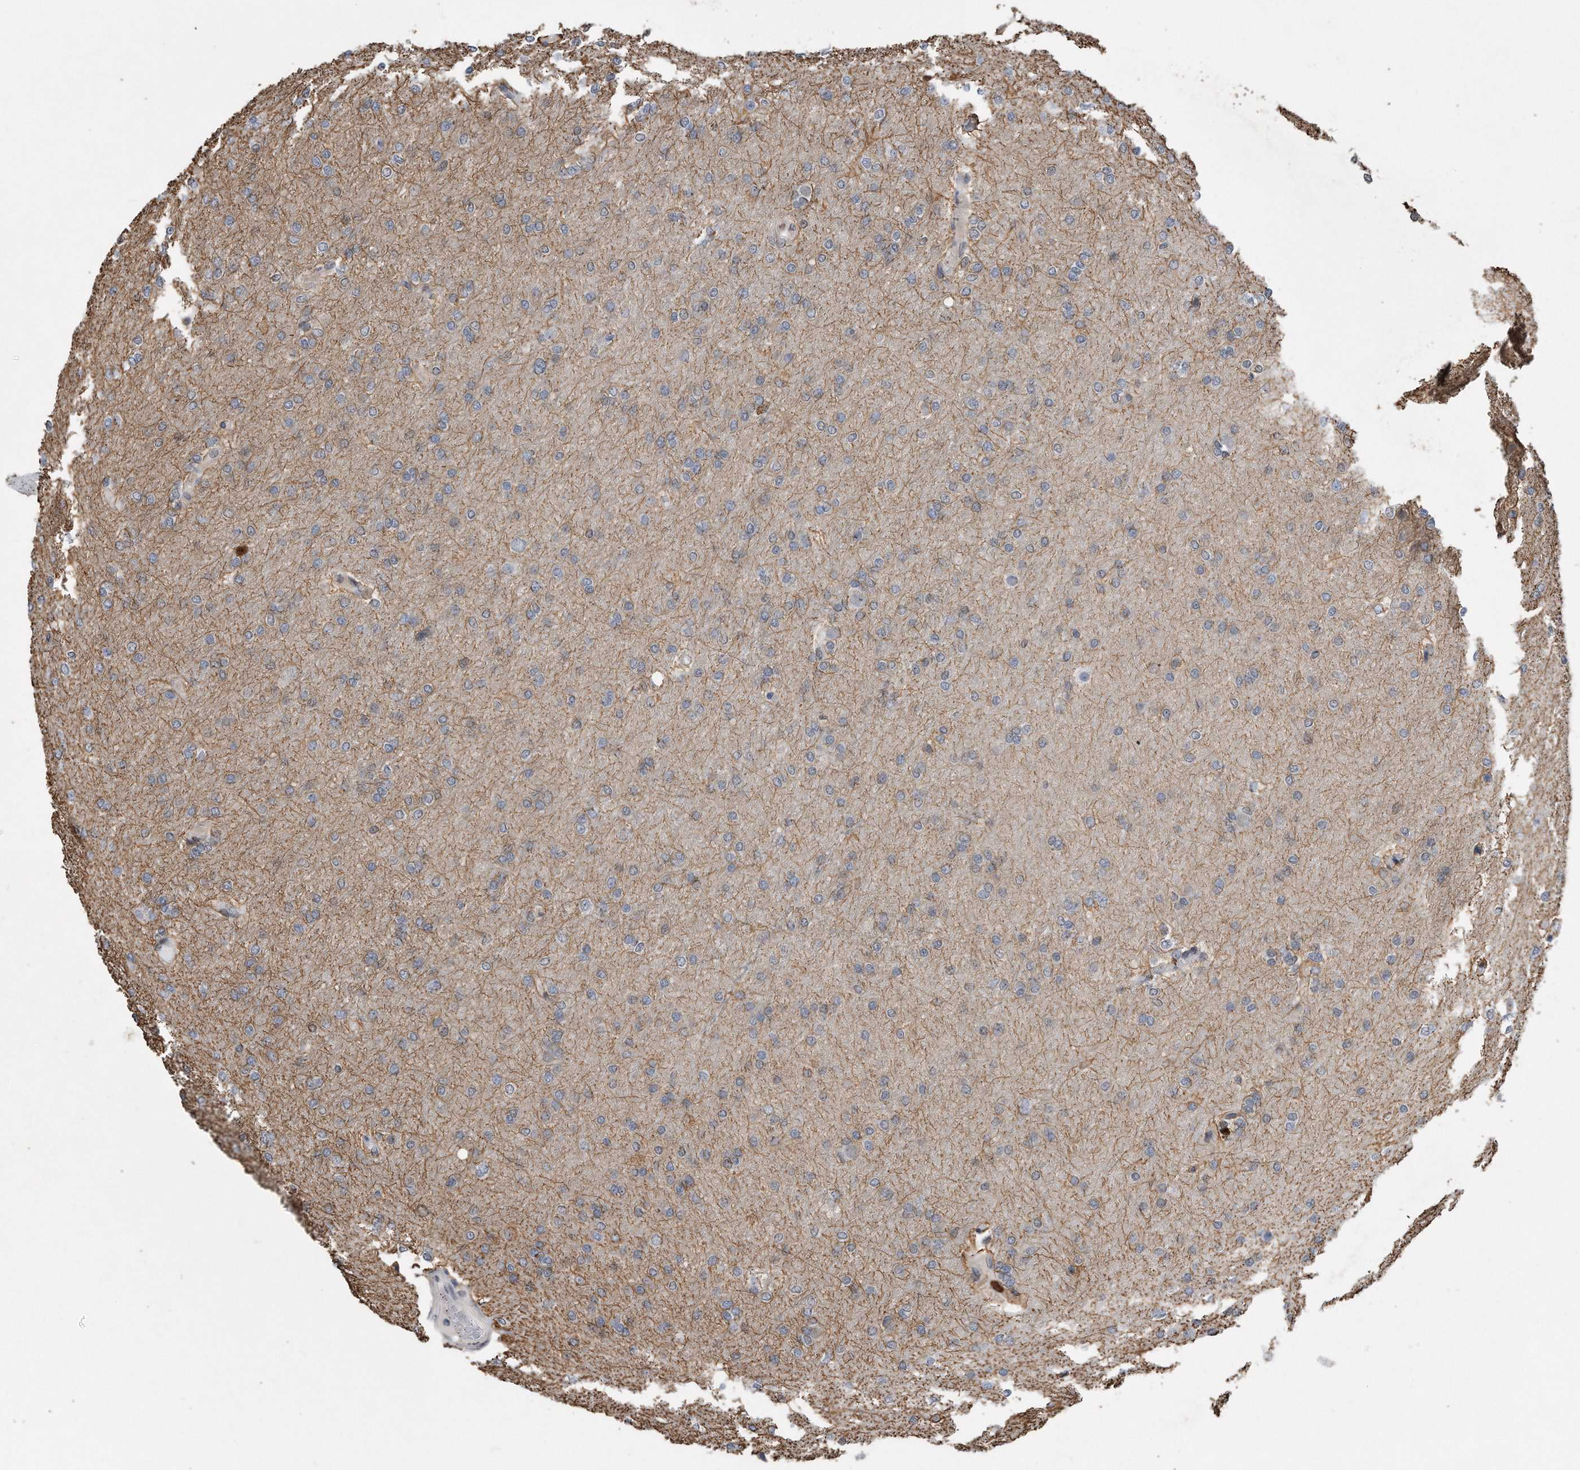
{"staining": {"intensity": "negative", "quantity": "none", "location": "none"}, "tissue": "glioma", "cell_type": "Tumor cells", "image_type": "cancer", "snomed": [{"axis": "morphology", "description": "Glioma, malignant, High grade"}, {"axis": "topography", "description": "Cerebral cortex"}], "caption": "High power microscopy image of an immunohistochemistry (IHC) histopathology image of high-grade glioma (malignant), revealing no significant expression in tumor cells.", "gene": "PCNA", "patient": {"sex": "female", "age": 36}}